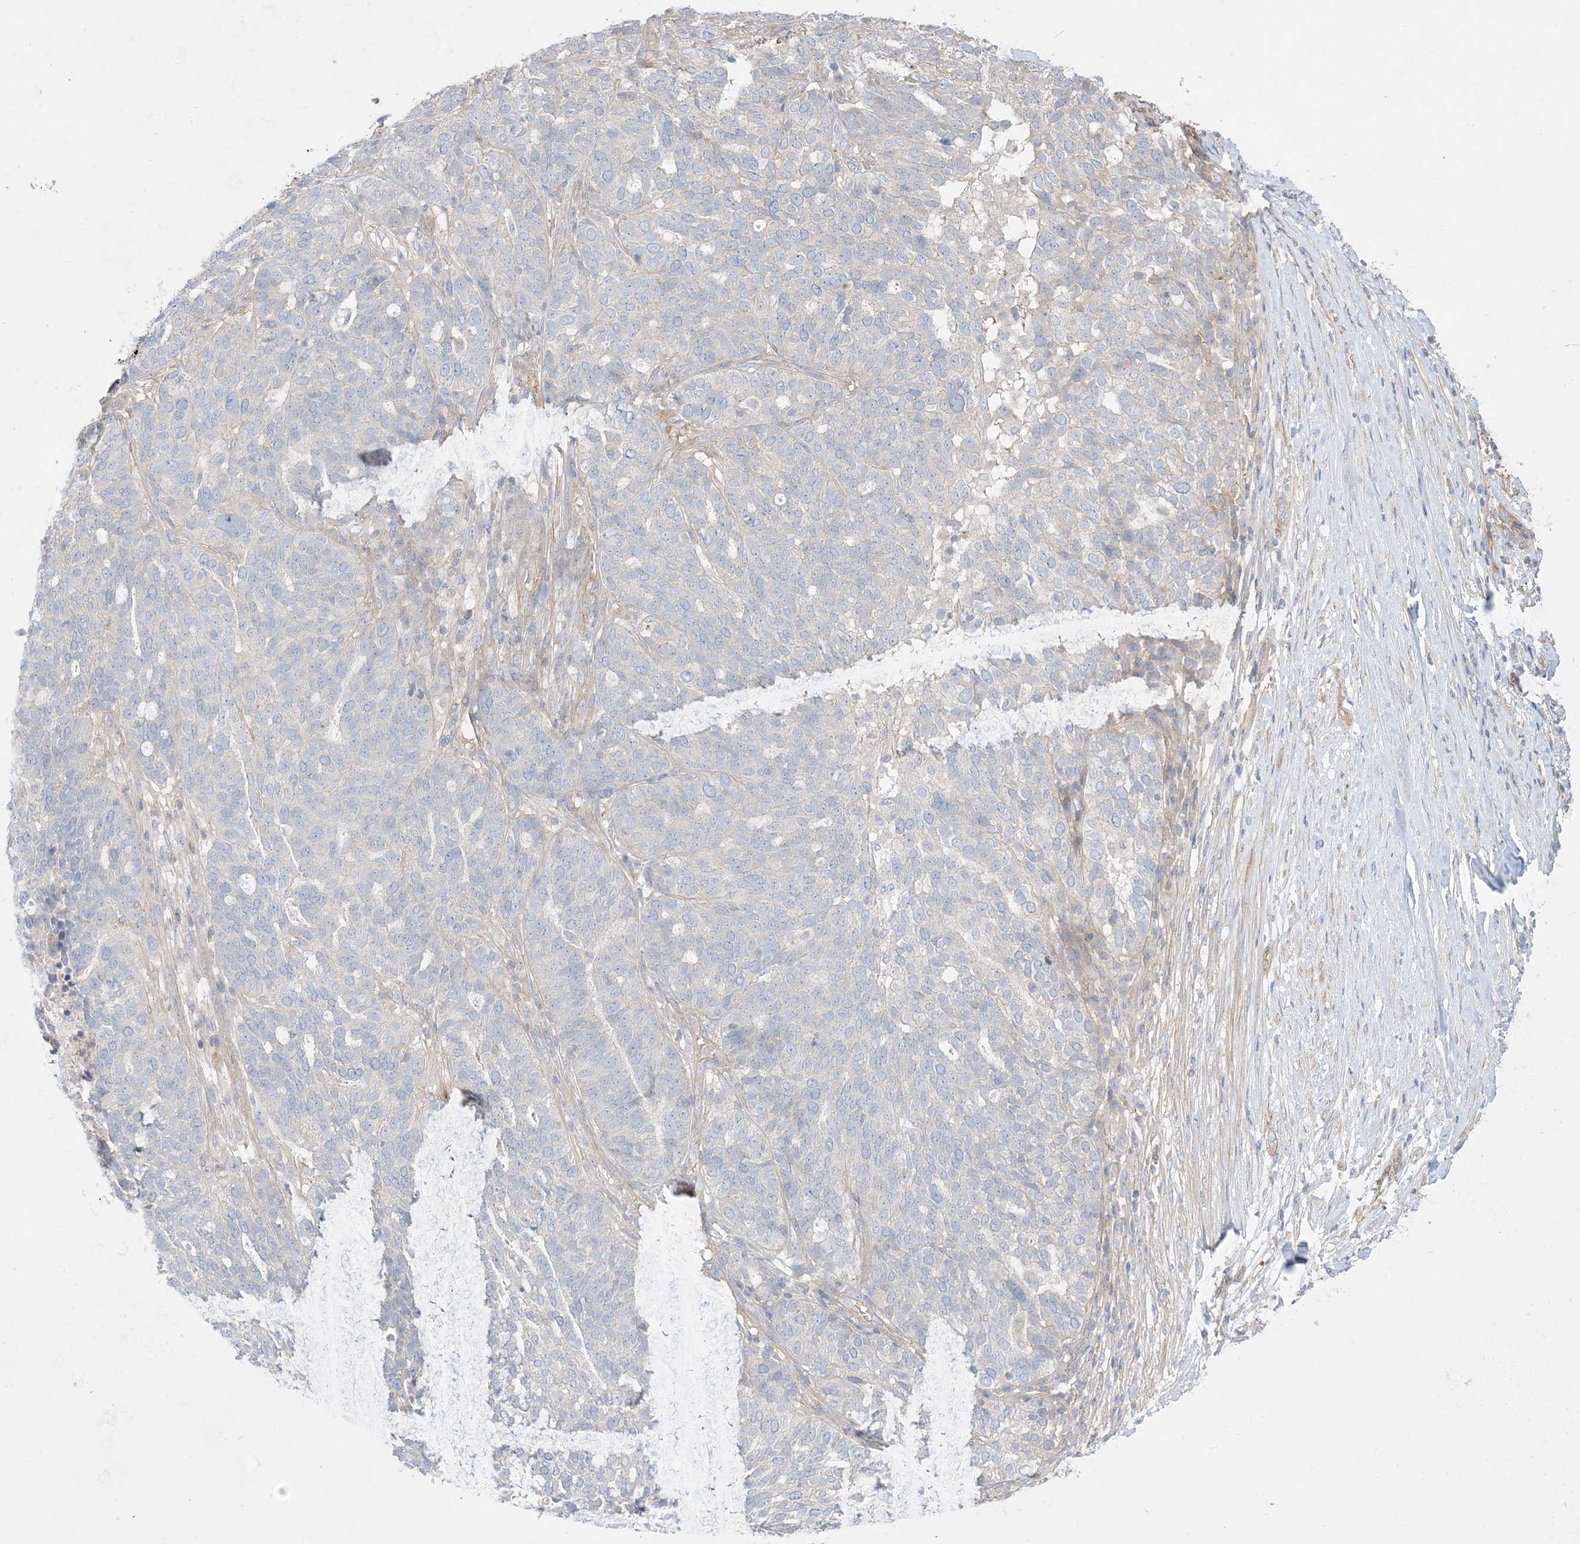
{"staining": {"intensity": "negative", "quantity": "none", "location": "none"}, "tissue": "ovarian cancer", "cell_type": "Tumor cells", "image_type": "cancer", "snomed": [{"axis": "morphology", "description": "Cystadenocarcinoma, serous, NOS"}, {"axis": "topography", "description": "Ovary"}], "caption": "DAB (3,3'-diaminobenzidine) immunohistochemical staining of human ovarian cancer shows no significant positivity in tumor cells.", "gene": "ARHGEF9", "patient": {"sex": "female", "age": 59}}